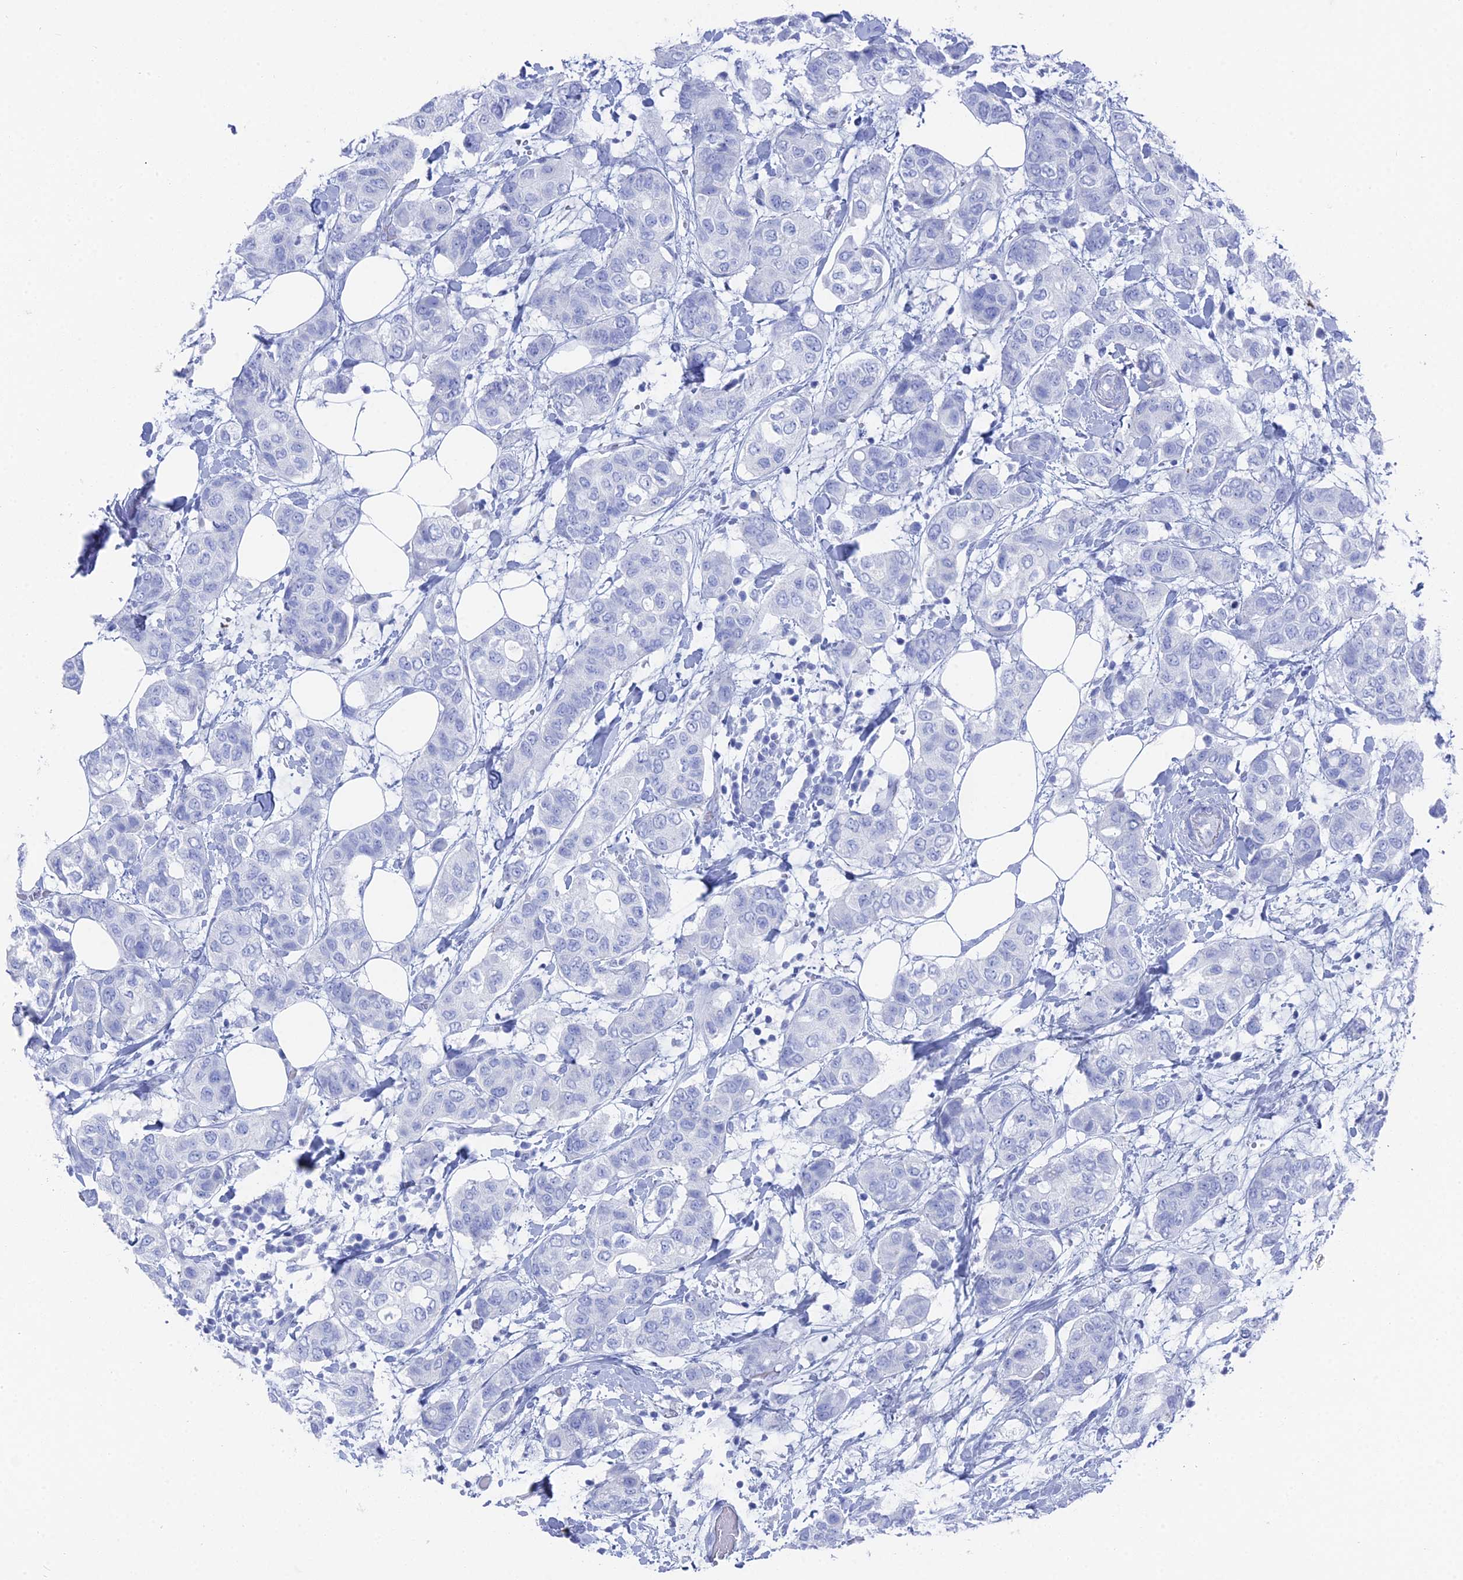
{"staining": {"intensity": "negative", "quantity": "none", "location": "none"}, "tissue": "breast cancer", "cell_type": "Tumor cells", "image_type": "cancer", "snomed": [{"axis": "morphology", "description": "Lobular carcinoma"}, {"axis": "topography", "description": "Breast"}], "caption": "Breast lobular carcinoma was stained to show a protein in brown. There is no significant expression in tumor cells.", "gene": "ENPP3", "patient": {"sex": "female", "age": 51}}